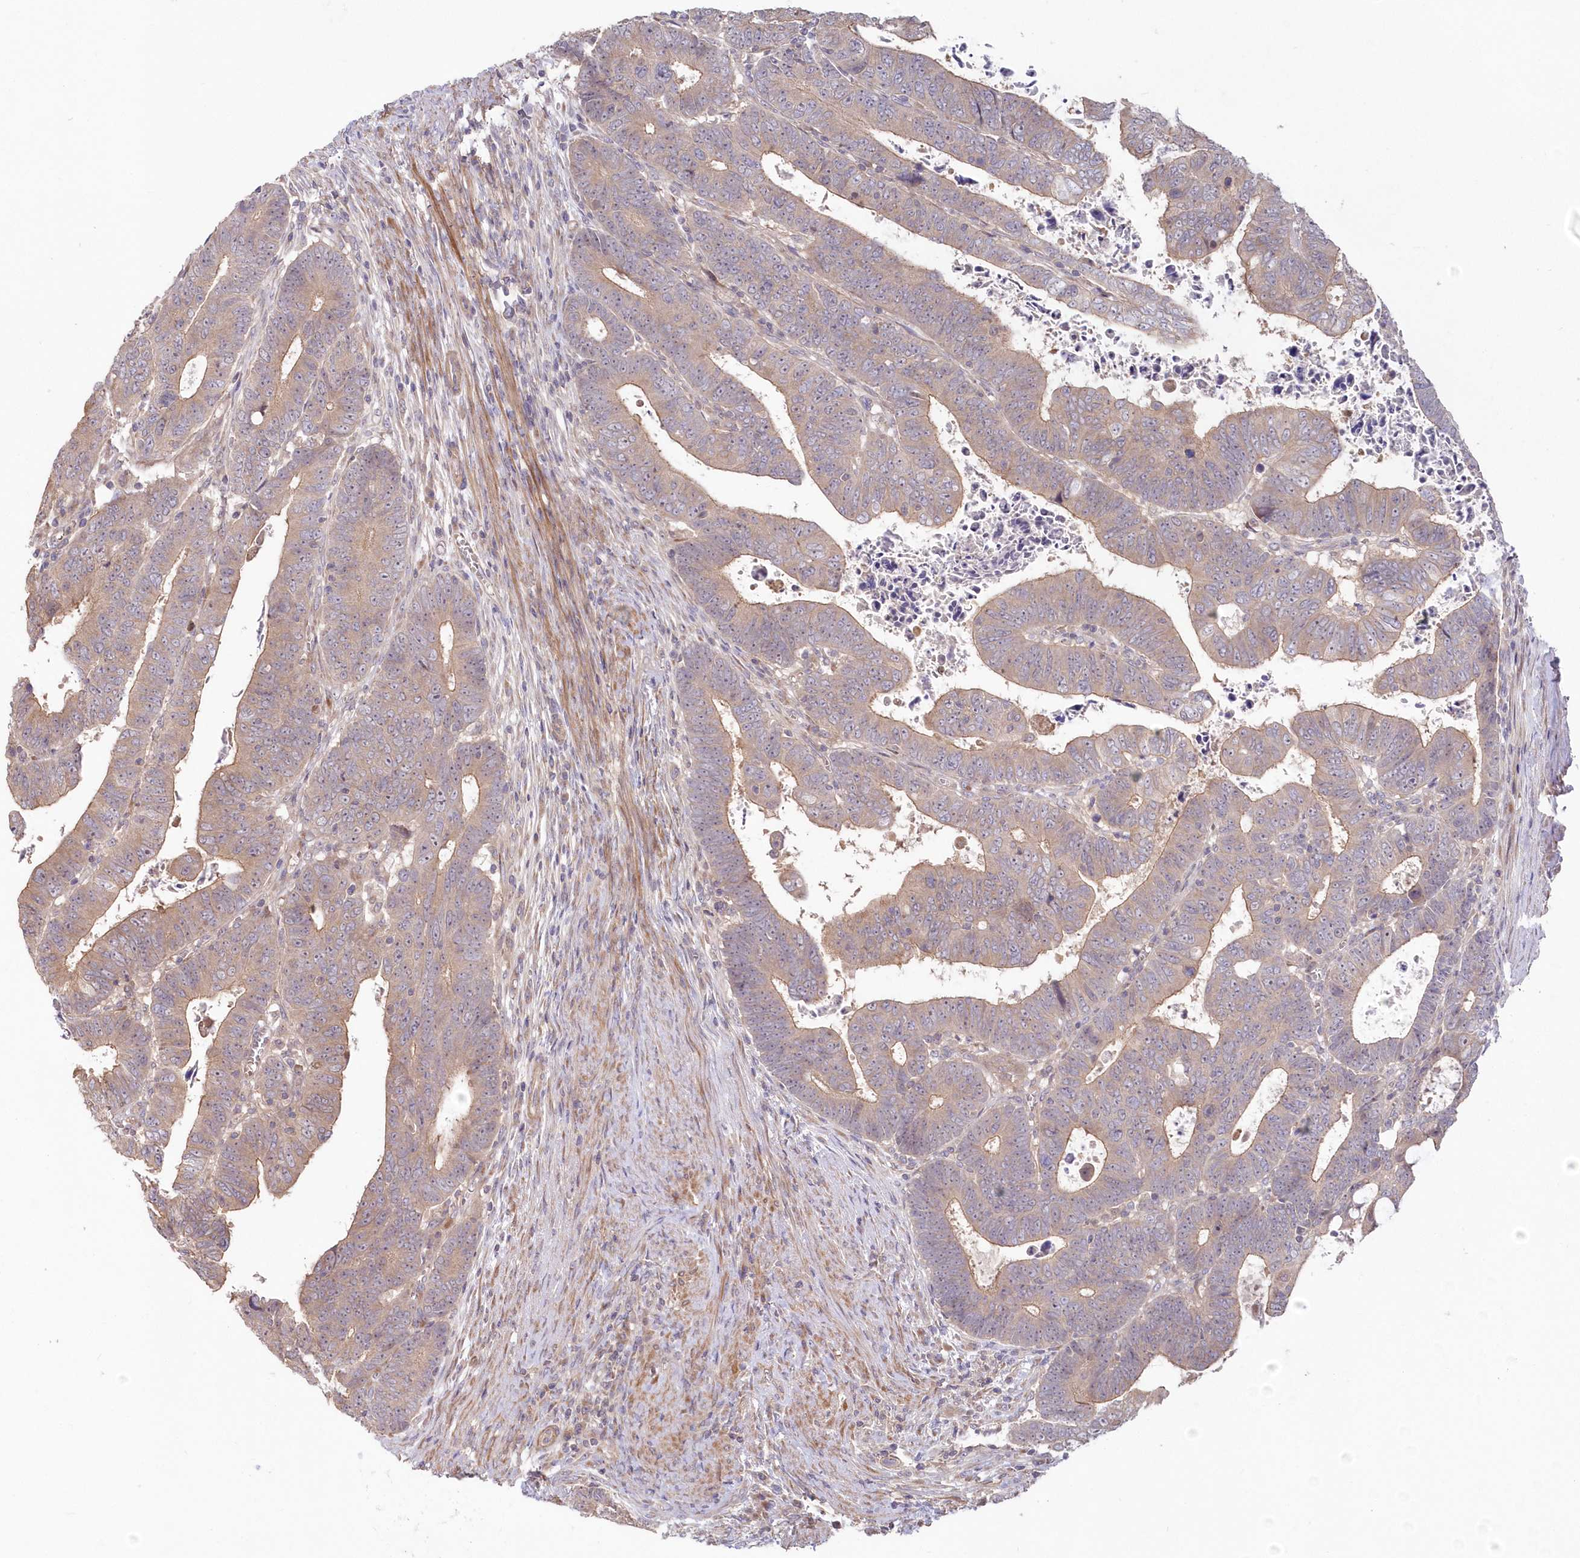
{"staining": {"intensity": "weak", "quantity": "25%-75%", "location": "cytoplasmic/membranous"}, "tissue": "colorectal cancer", "cell_type": "Tumor cells", "image_type": "cancer", "snomed": [{"axis": "morphology", "description": "Normal tissue, NOS"}, {"axis": "morphology", "description": "Adenocarcinoma, NOS"}, {"axis": "topography", "description": "Rectum"}], "caption": "Colorectal cancer was stained to show a protein in brown. There is low levels of weak cytoplasmic/membranous expression in approximately 25%-75% of tumor cells.", "gene": "TBCA", "patient": {"sex": "female", "age": 65}}